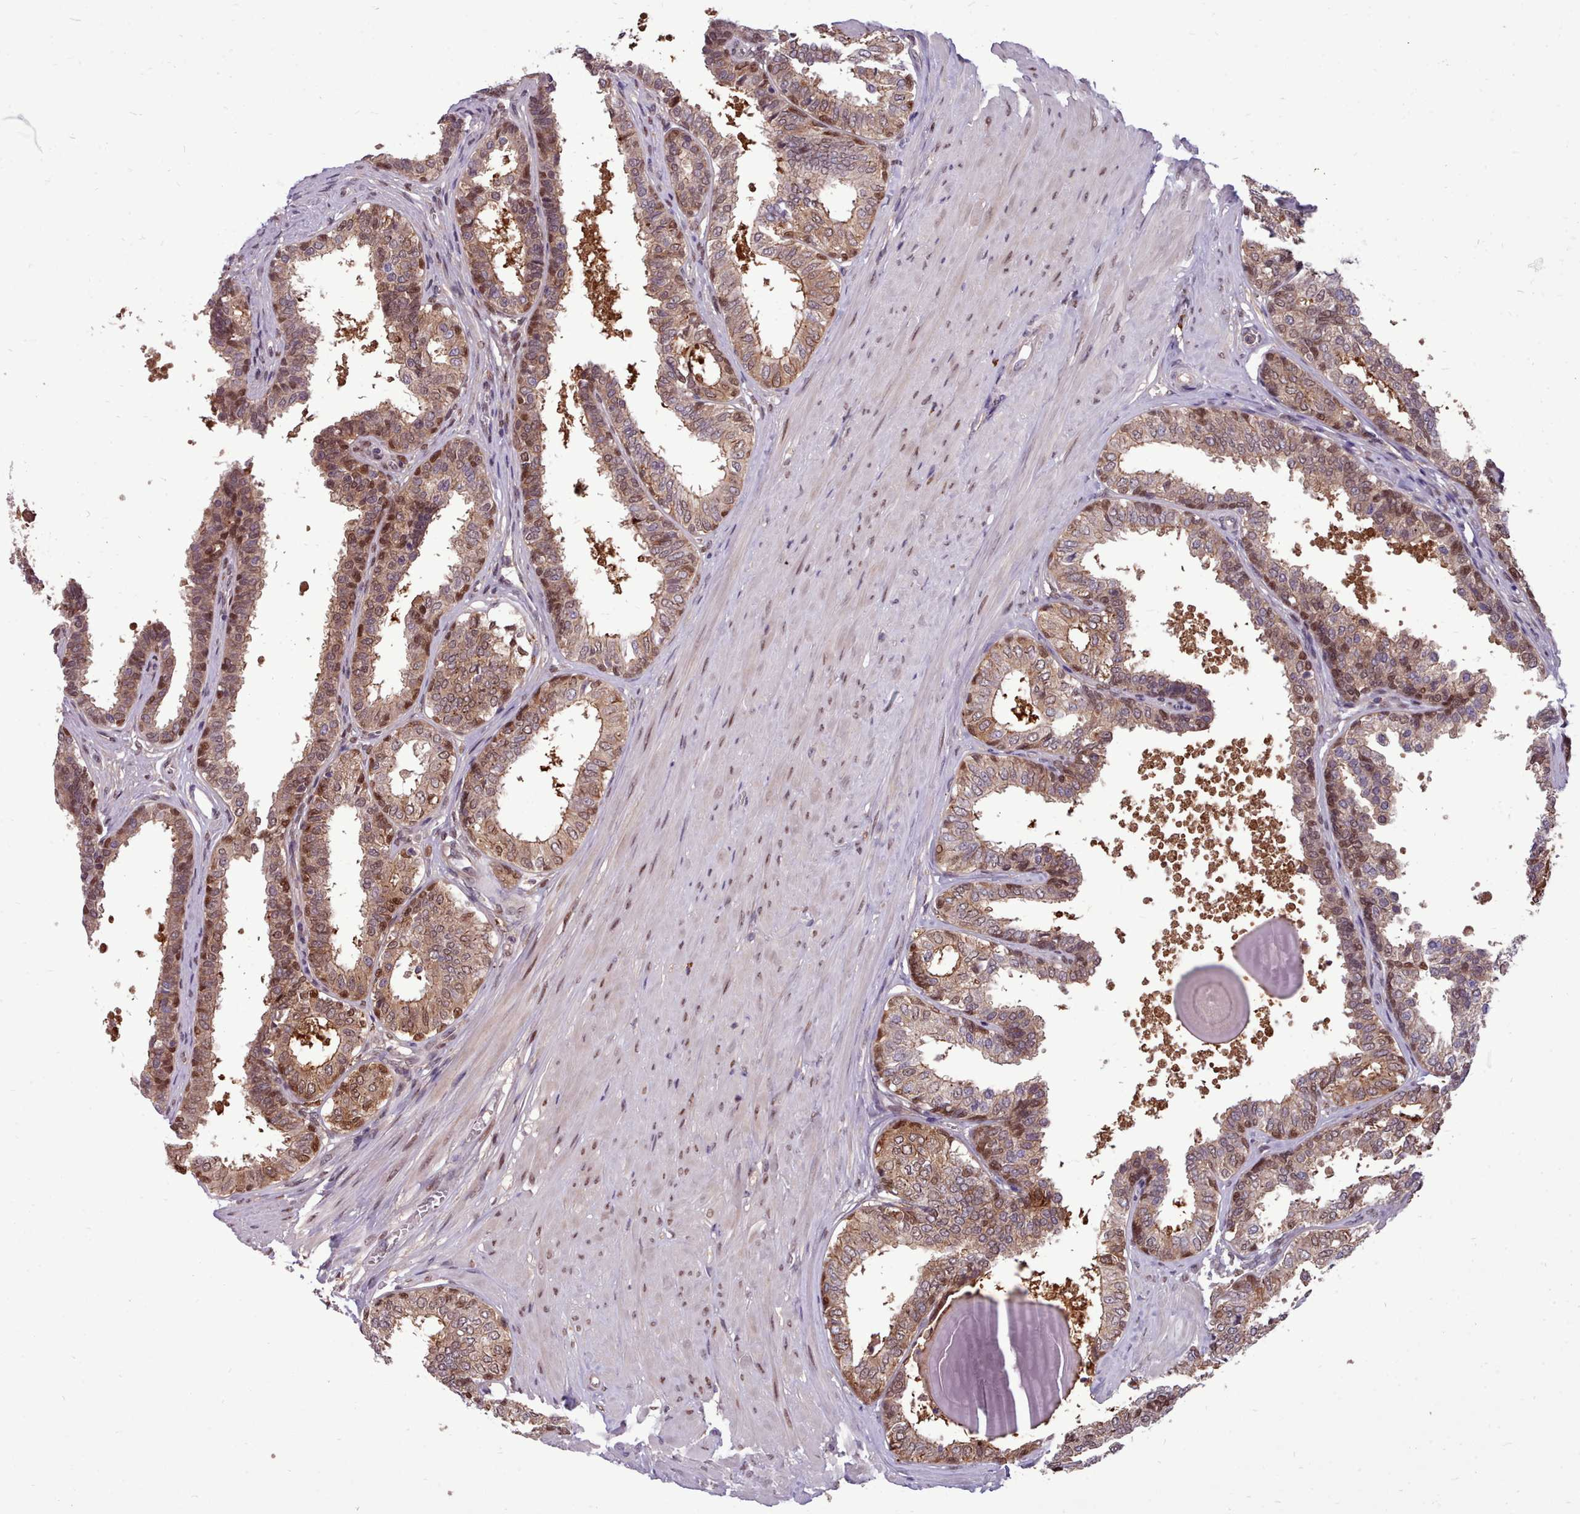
{"staining": {"intensity": "moderate", "quantity": "25%-75%", "location": "cytoplasmic/membranous,nuclear"}, "tissue": "prostate", "cell_type": "Glandular cells", "image_type": "normal", "snomed": [{"axis": "morphology", "description": "Normal tissue, NOS"}, {"axis": "topography", "description": "Prostate"}], "caption": "Protein expression analysis of unremarkable prostate exhibits moderate cytoplasmic/membranous,nuclear positivity in about 25%-75% of glandular cells.", "gene": "AHCY", "patient": {"sex": "male", "age": 48}}